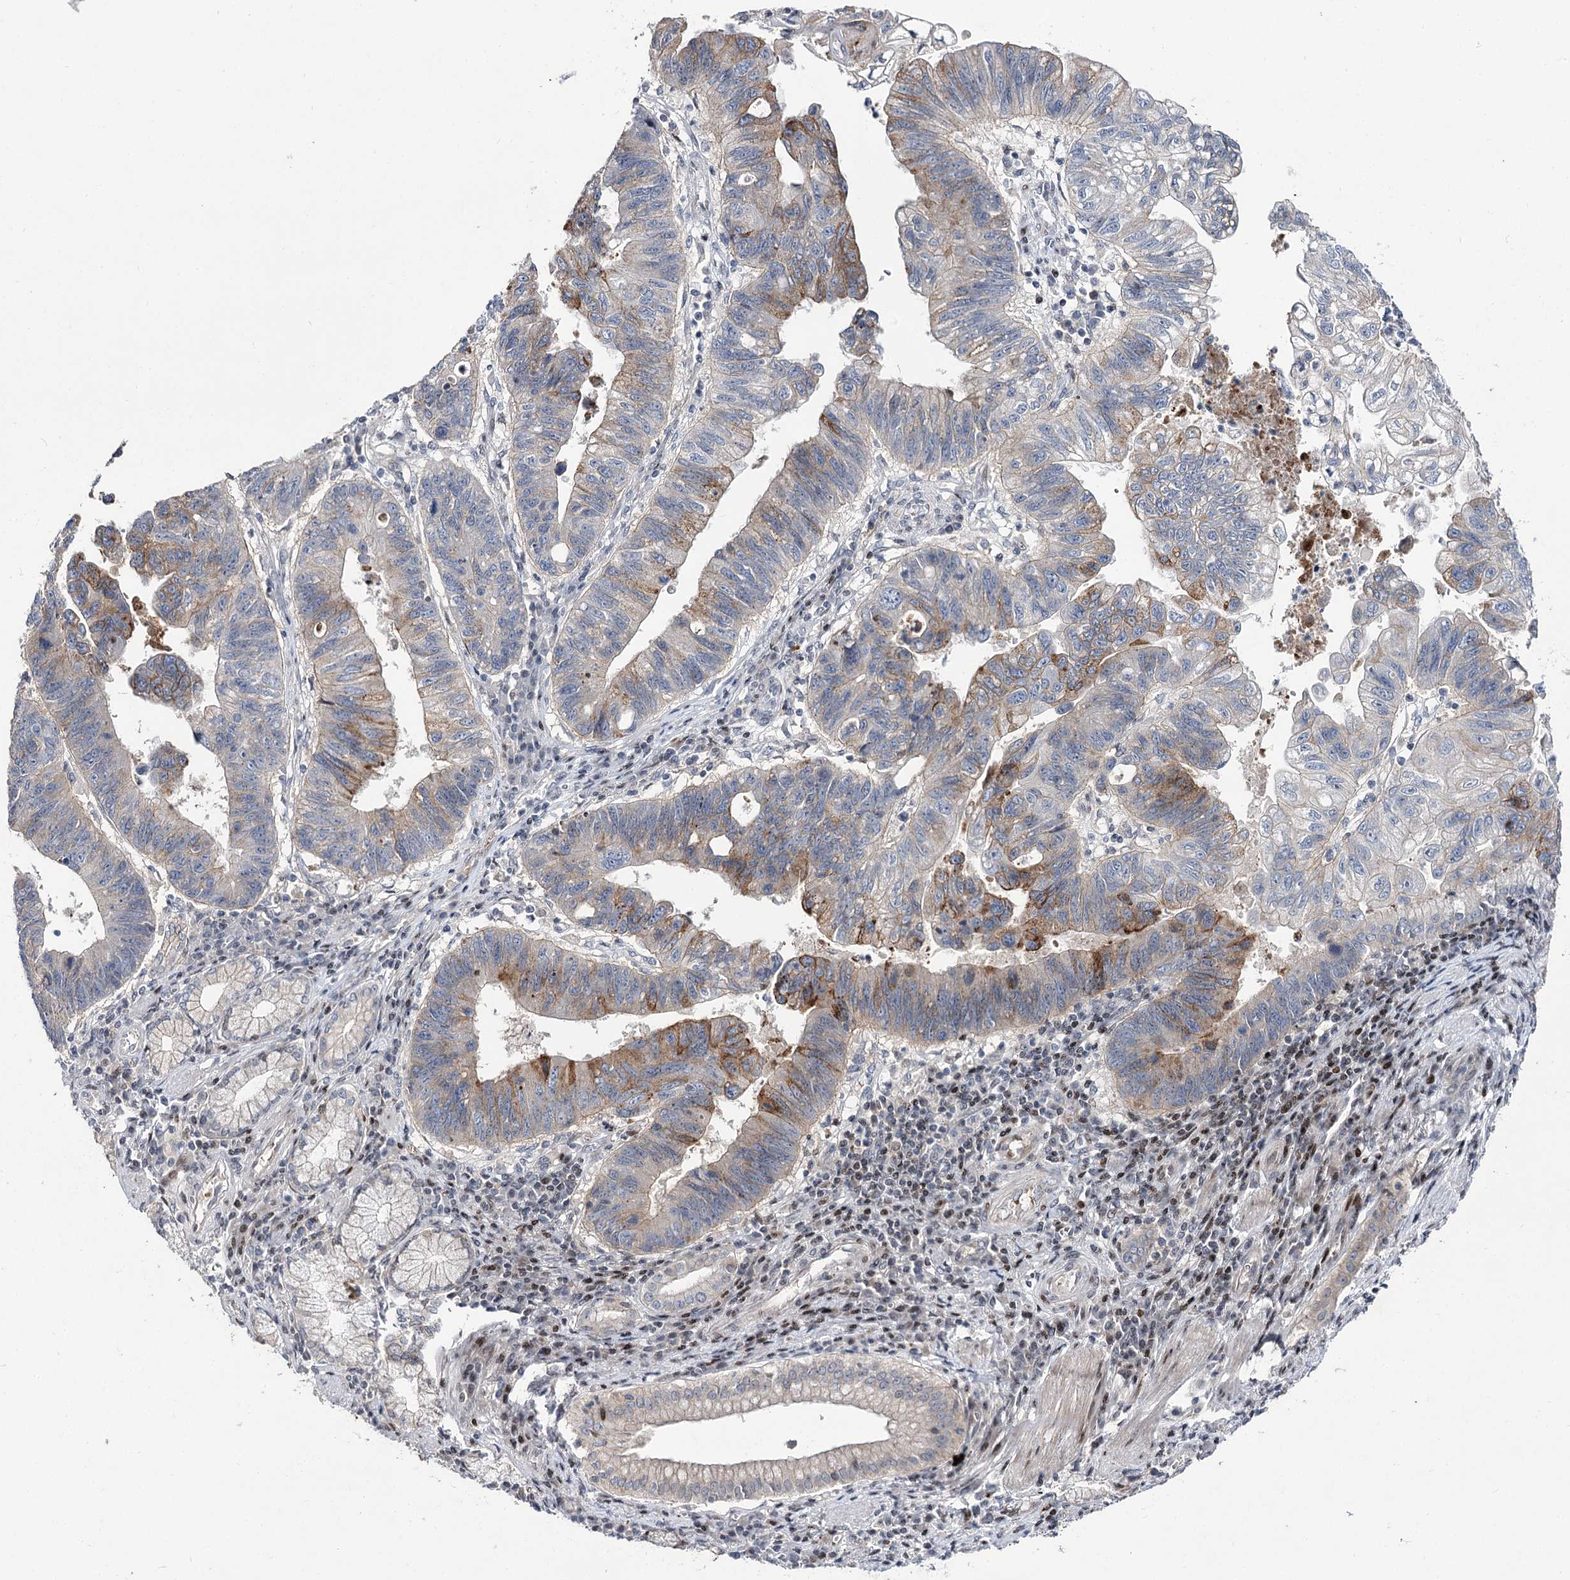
{"staining": {"intensity": "moderate", "quantity": "<25%", "location": "cytoplasmic/membranous"}, "tissue": "stomach cancer", "cell_type": "Tumor cells", "image_type": "cancer", "snomed": [{"axis": "morphology", "description": "Adenocarcinoma, NOS"}, {"axis": "topography", "description": "Stomach"}], "caption": "DAB (3,3'-diaminobenzidine) immunohistochemical staining of human stomach adenocarcinoma demonstrates moderate cytoplasmic/membranous protein staining in approximately <25% of tumor cells.", "gene": "ITFG2", "patient": {"sex": "male", "age": 59}}